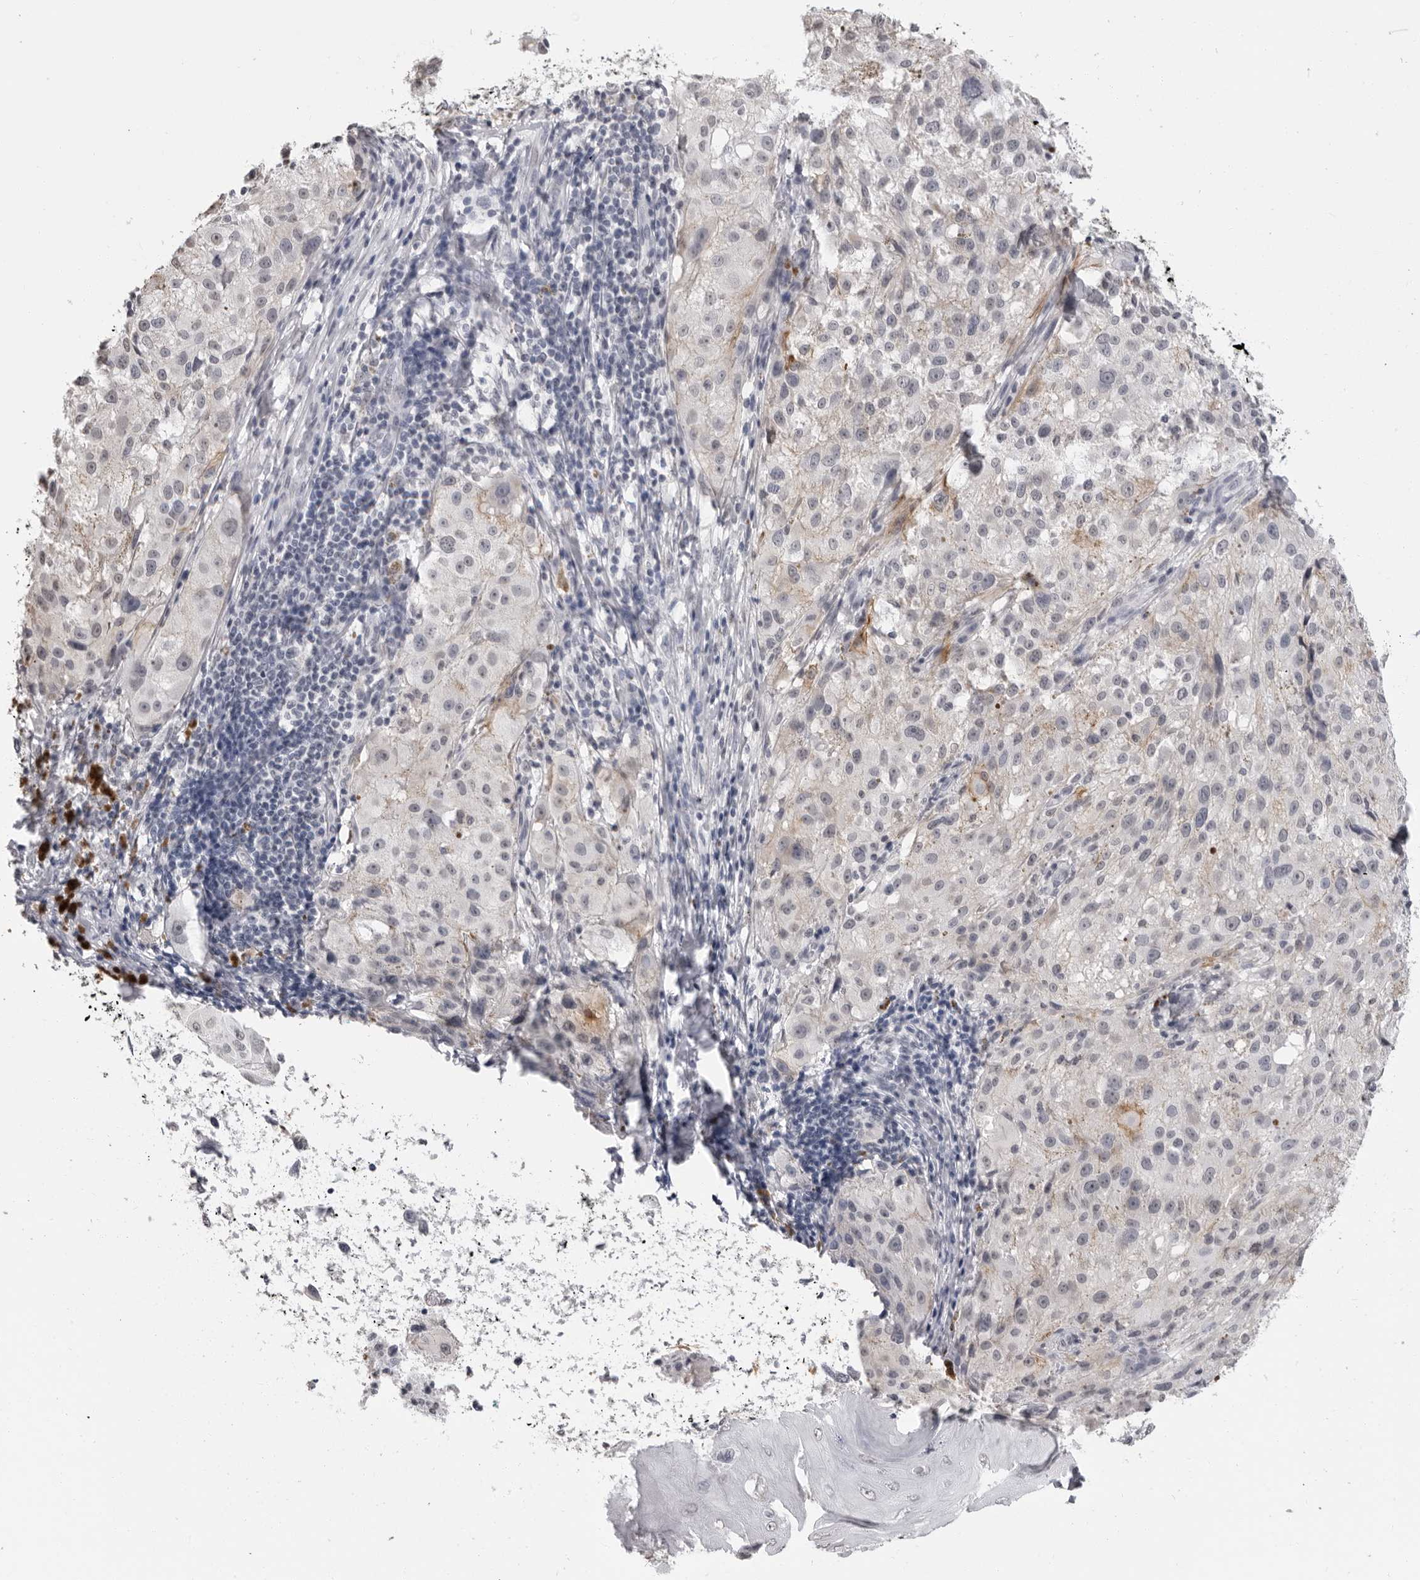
{"staining": {"intensity": "negative", "quantity": "none", "location": "none"}, "tissue": "melanoma", "cell_type": "Tumor cells", "image_type": "cancer", "snomed": [{"axis": "morphology", "description": "Malignant melanoma, NOS"}, {"axis": "topography", "description": "Skin"}], "caption": "Protein analysis of malignant melanoma exhibits no significant positivity in tumor cells.", "gene": "HEPACAM", "patient": {"sex": "female", "age": 73}}